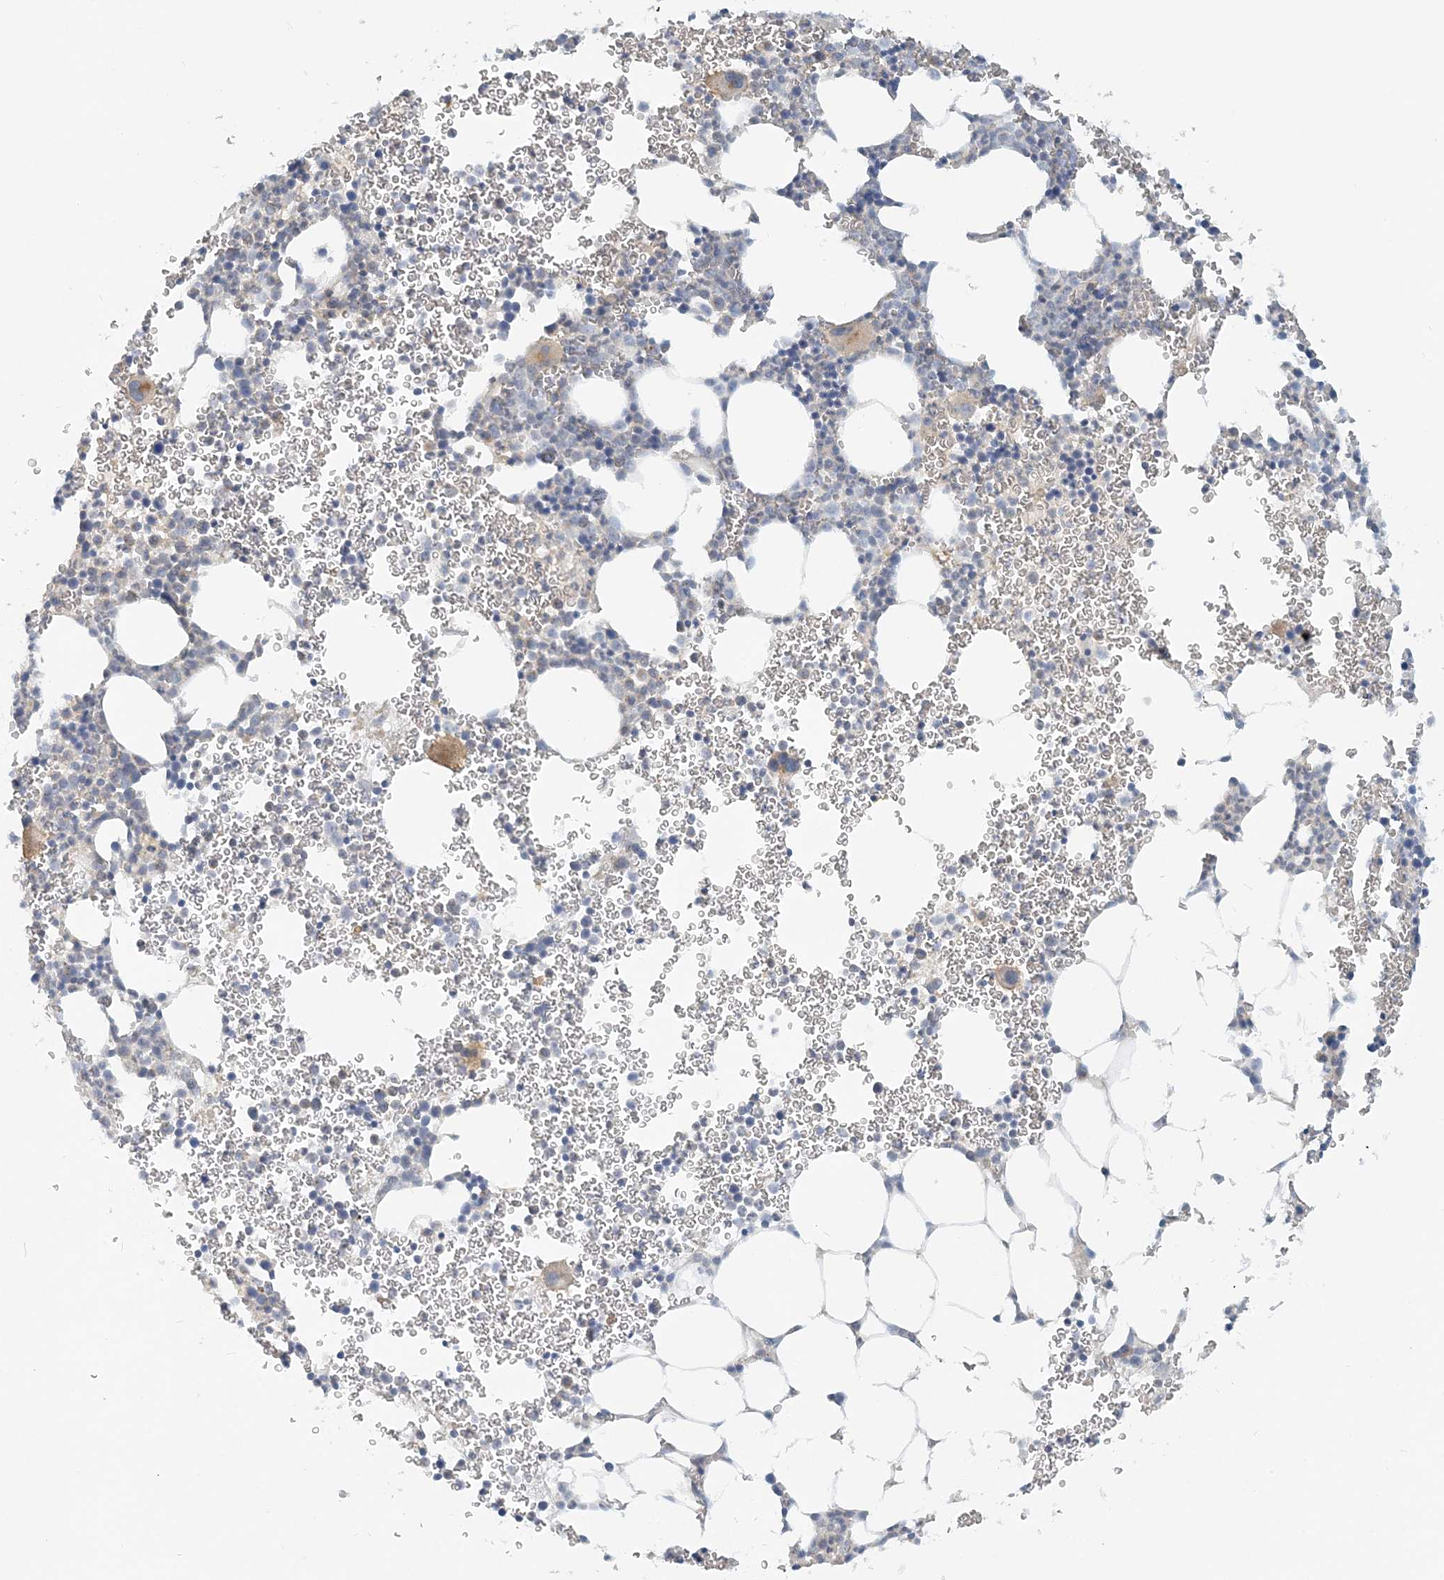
{"staining": {"intensity": "negative", "quantity": "none", "location": "none"}, "tissue": "bone marrow", "cell_type": "Hematopoietic cells", "image_type": "normal", "snomed": [{"axis": "morphology", "description": "Normal tissue, NOS"}, {"axis": "topography", "description": "Bone marrow"}], "caption": "Unremarkable bone marrow was stained to show a protein in brown. There is no significant positivity in hematopoietic cells. (Stains: DAB immunohistochemistry (IHC) with hematoxylin counter stain, Microscopy: brightfield microscopy at high magnification).", "gene": "NAA11", "patient": {"sex": "female", "age": 78}}